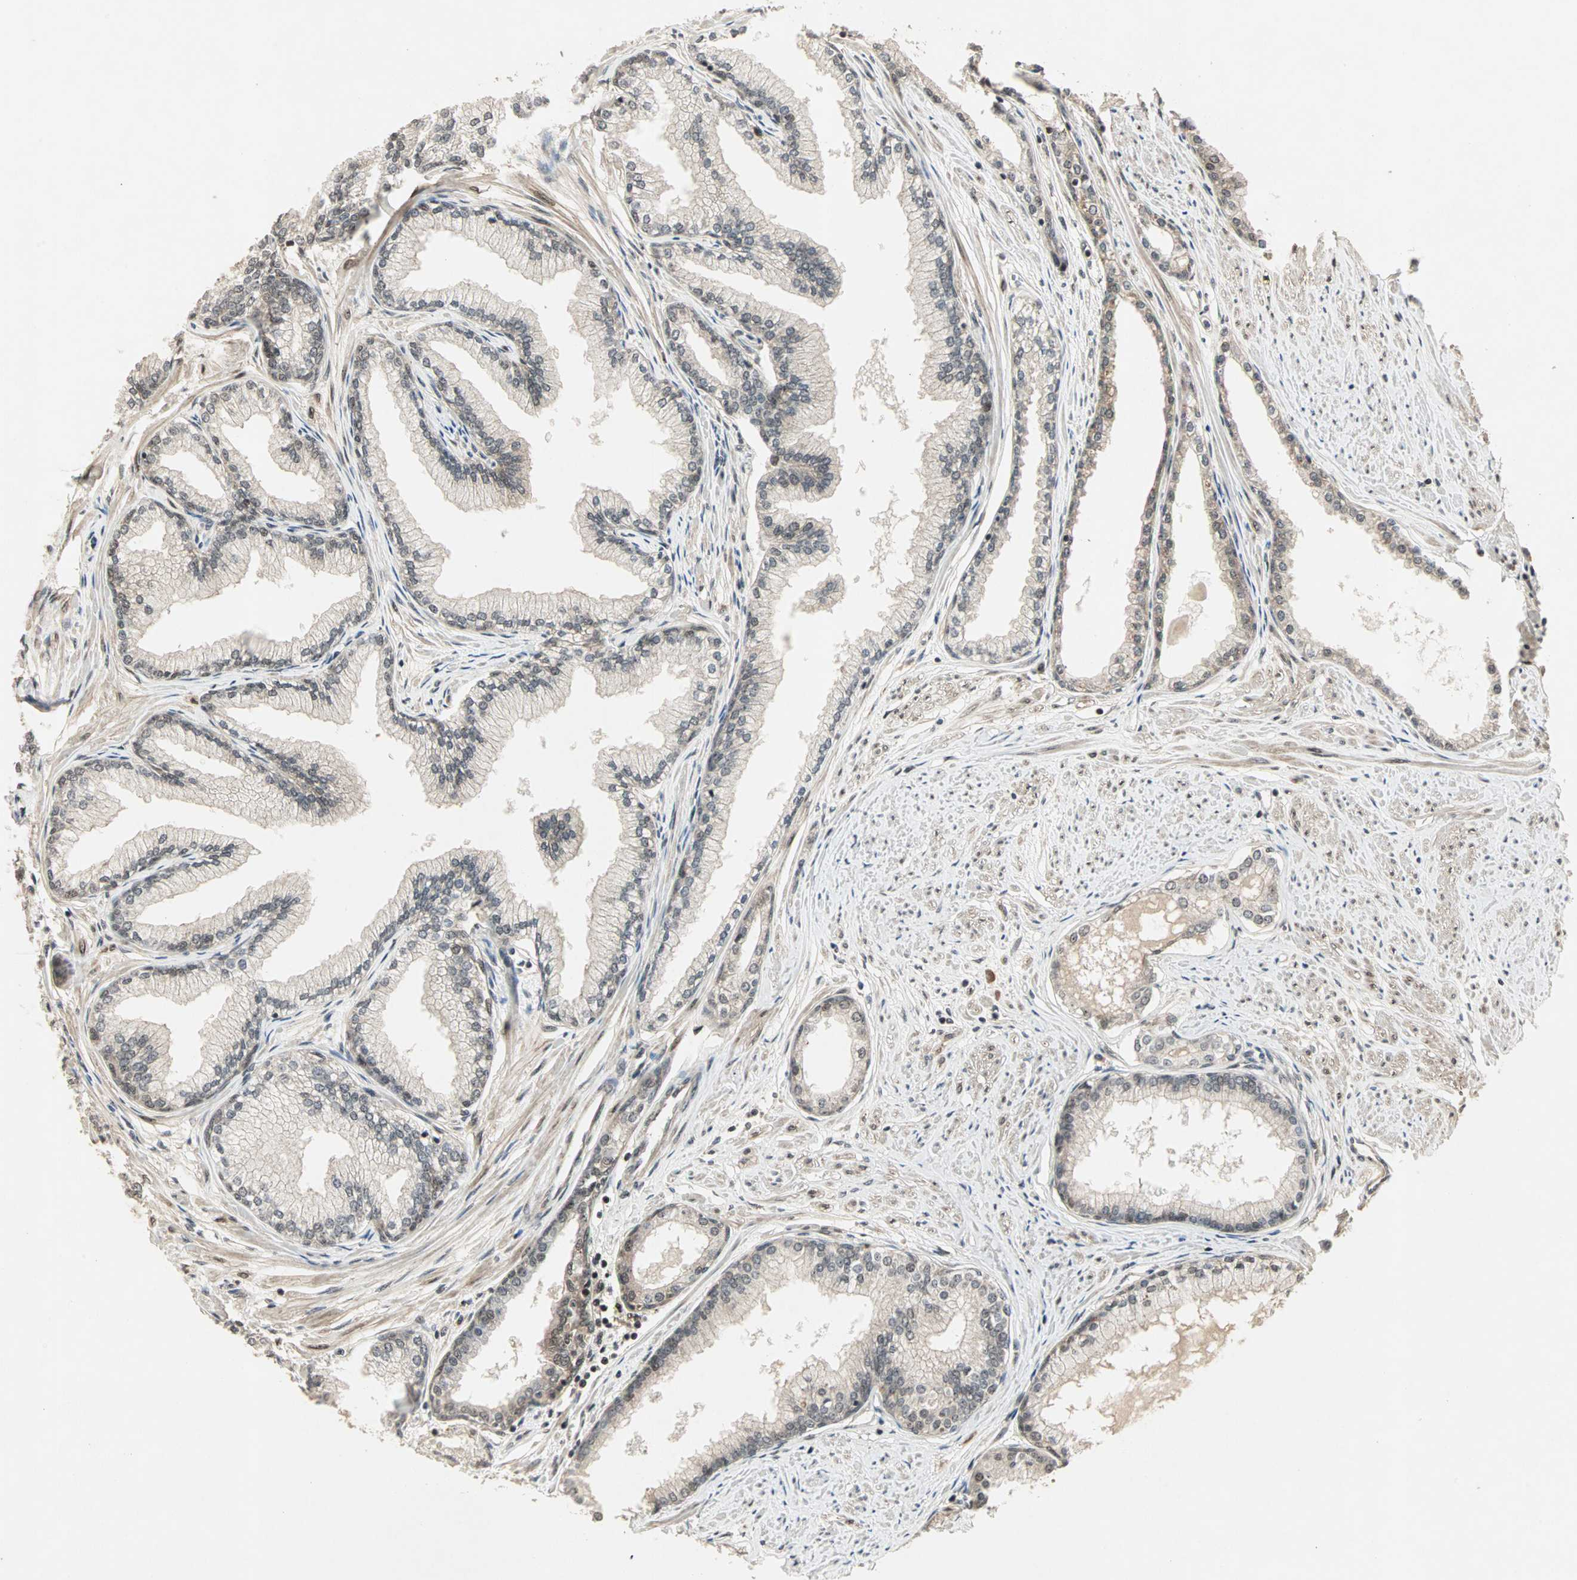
{"staining": {"intensity": "moderate", "quantity": ">75%", "location": "cytoplasmic/membranous,nuclear"}, "tissue": "prostate", "cell_type": "Glandular cells", "image_type": "normal", "snomed": [{"axis": "morphology", "description": "Normal tissue, NOS"}, {"axis": "topography", "description": "Prostate"}], "caption": "Brown immunohistochemical staining in normal human prostate exhibits moderate cytoplasmic/membranous,nuclear staining in about >75% of glandular cells.", "gene": "CSNK2B", "patient": {"sex": "male", "age": 64}}